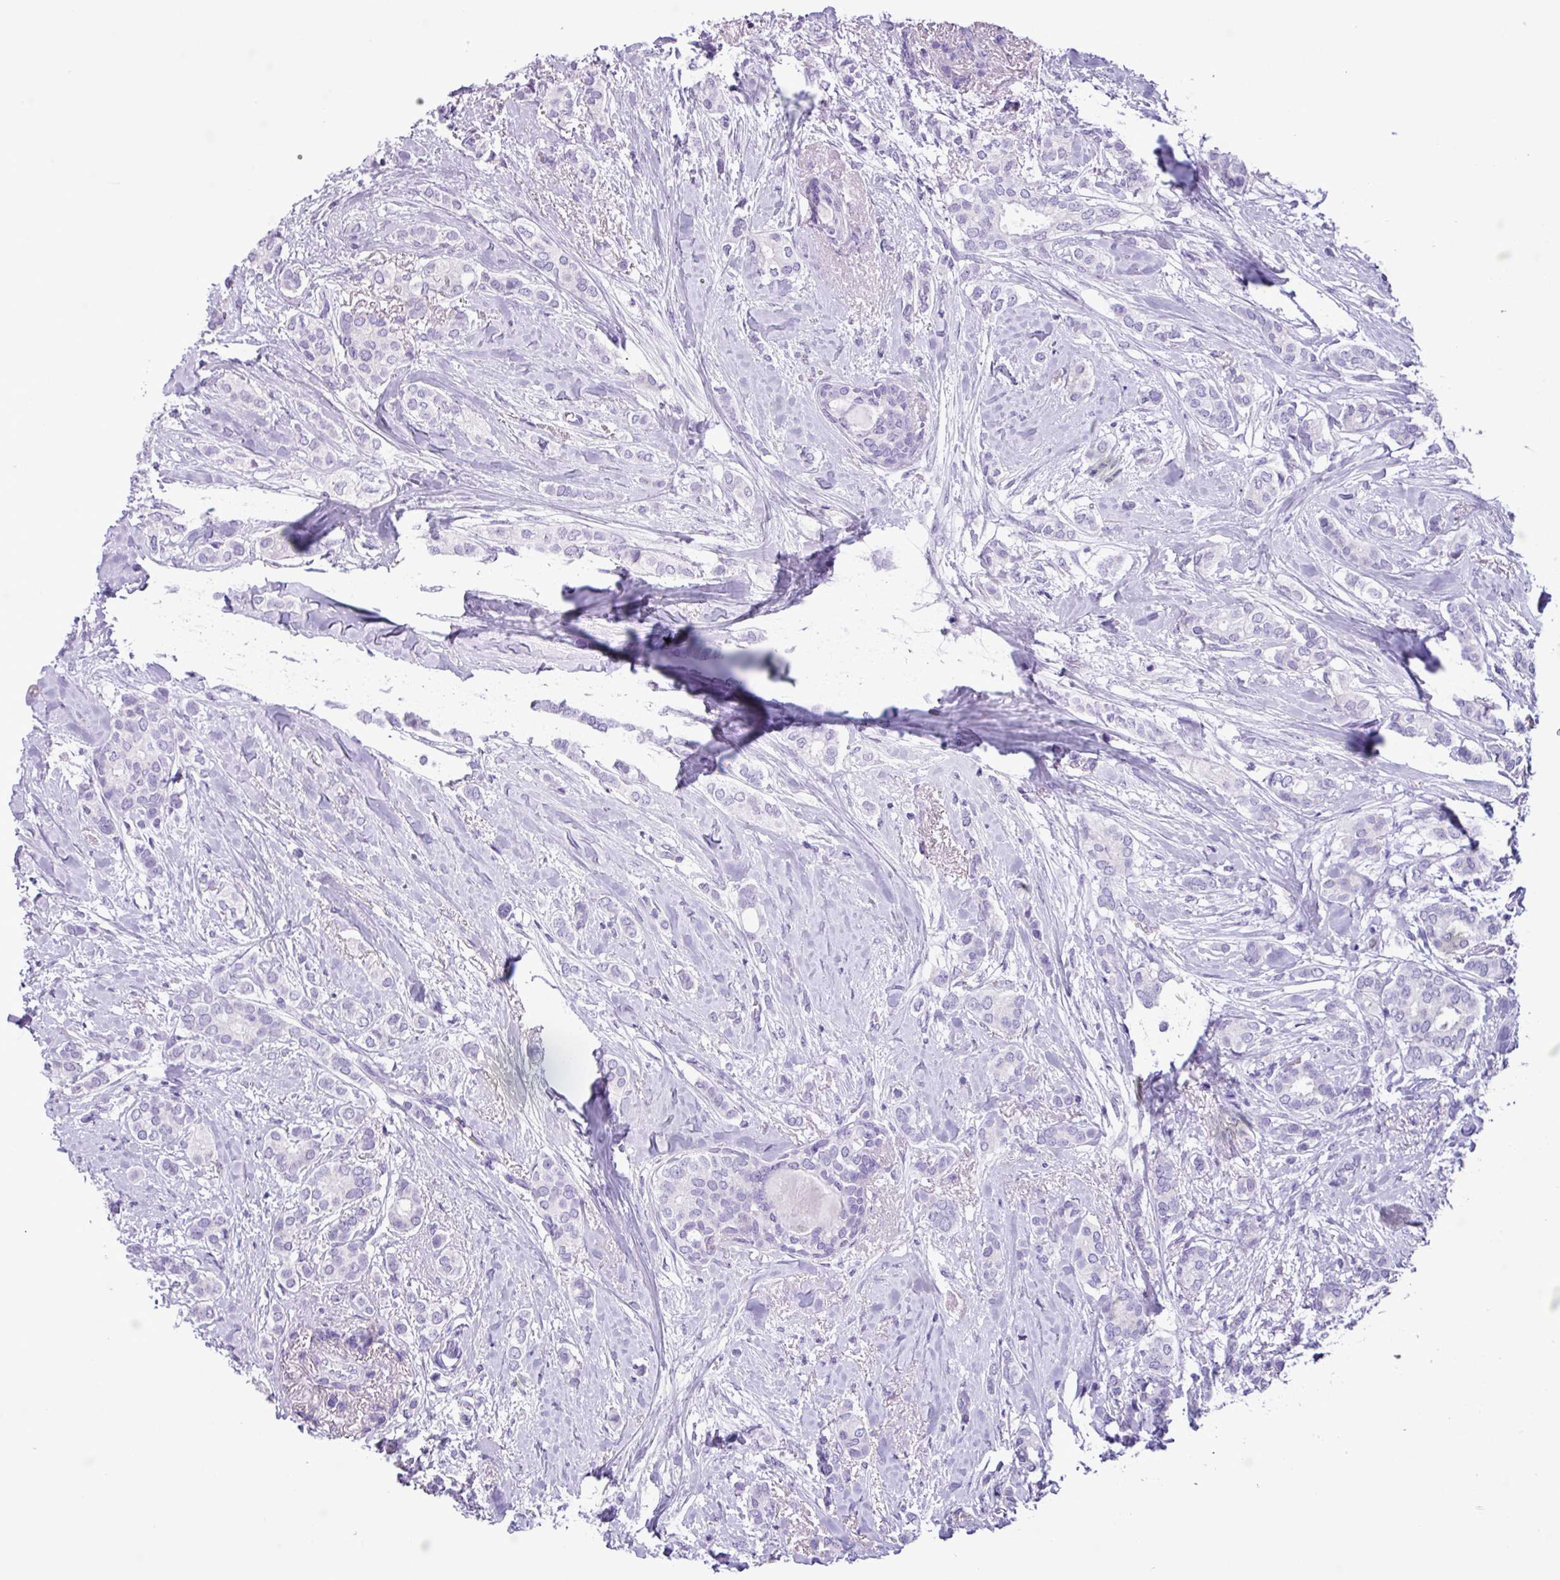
{"staining": {"intensity": "negative", "quantity": "none", "location": "none"}, "tissue": "breast cancer", "cell_type": "Tumor cells", "image_type": "cancer", "snomed": [{"axis": "morphology", "description": "Duct carcinoma"}, {"axis": "topography", "description": "Breast"}], "caption": "Immunohistochemistry (IHC) image of neoplastic tissue: human breast cancer (invasive ductal carcinoma) stained with DAB displays no significant protein positivity in tumor cells.", "gene": "AGO3", "patient": {"sex": "female", "age": 73}}